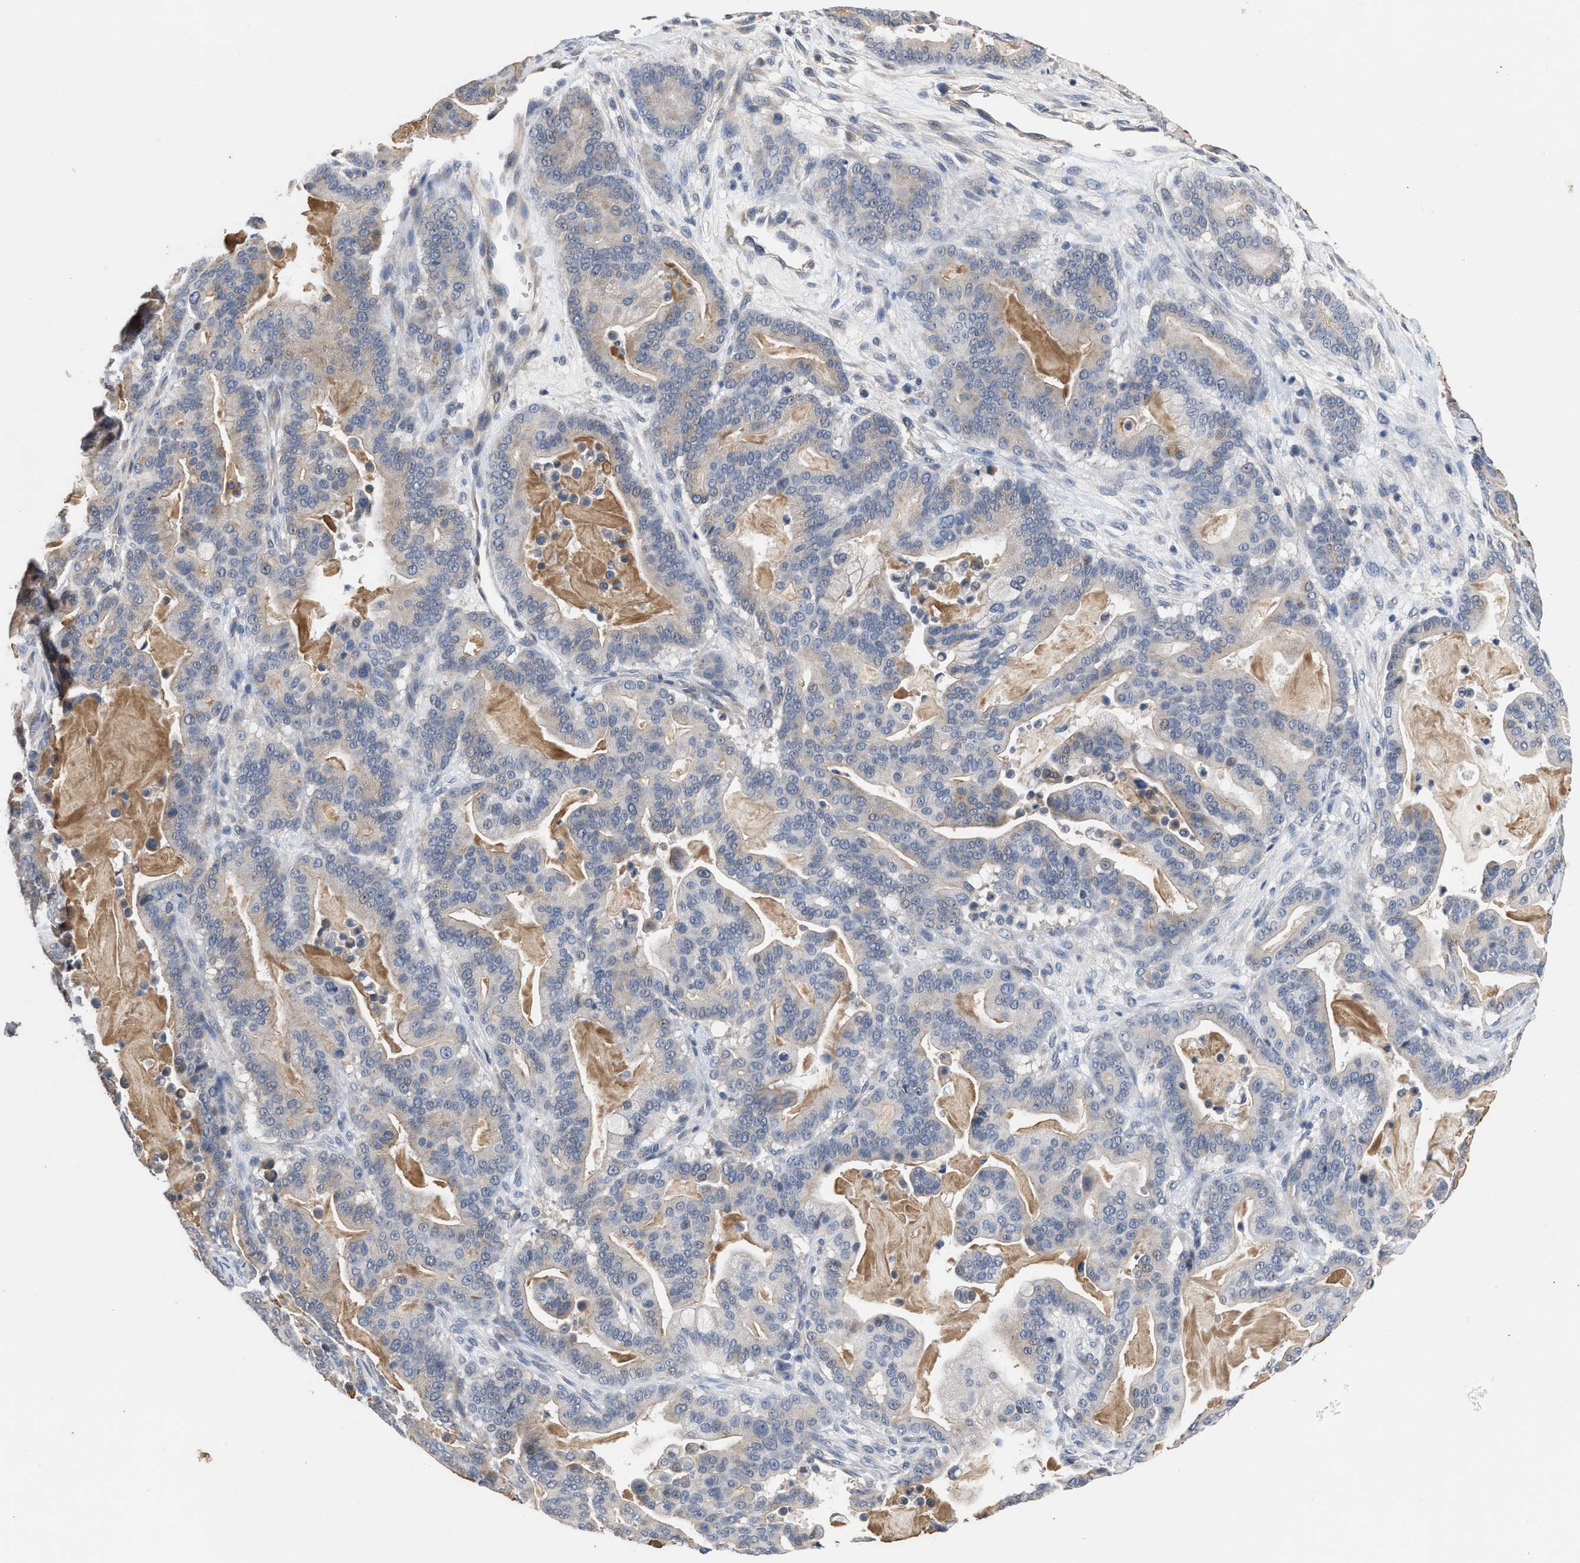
{"staining": {"intensity": "weak", "quantity": "<25%", "location": "cytoplasmic/membranous"}, "tissue": "pancreatic cancer", "cell_type": "Tumor cells", "image_type": "cancer", "snomed": [{"axis": "morphology", "description": "Adenocarcinoma, NOS"}, {"axis": "topography", "description": "Pancreas"}], "caption": "This histopathology image is of pancreatic cancer stained with IHC to label a protein in brown with the nuclei are counter-stained blue. There is no expression in tumor cells.", "gene": "CSF3R", "patient": {"sex": "male", "age": 63}}